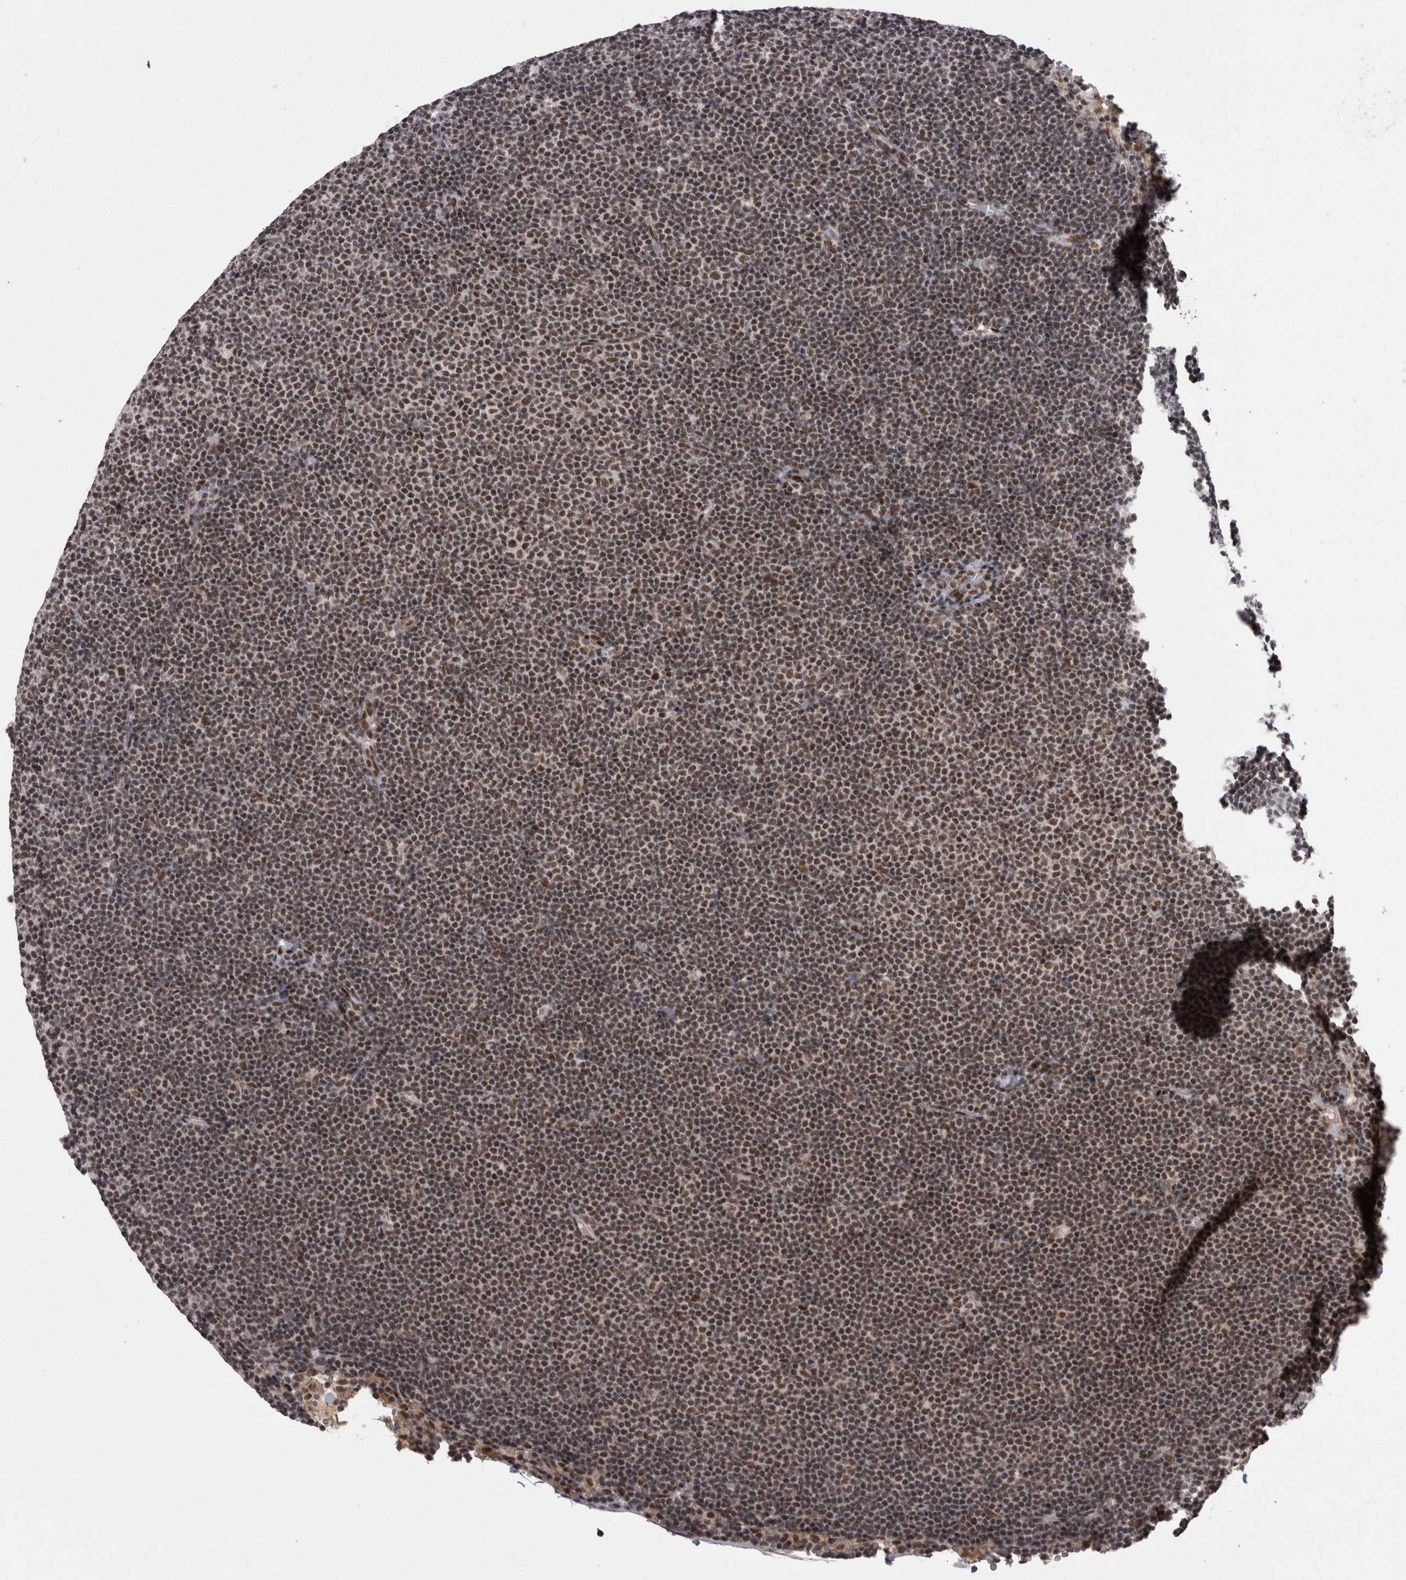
{"staining": {"intensity": "moderate", "quantity": ">75%", "location": "nuclear"}, "tissue": "lymphoma", "cell_type": "Tumor cells", "image_type": "cancer", "snomed": [{"axis": "morphology", "description": "Malignant lymphoma, non-Hodgkin's type, Low grade"}, {"axis": "topography", "description": "Lymph node"}], "caption": "A medium amount of moderate nuclear positivity is identified in about >75% of tumor cells in low-grade malignant lymphoma, non-Hodgkin's type tissue.", "gene": "DMTF1", "patient": {"sex": "female", "age": 53}}